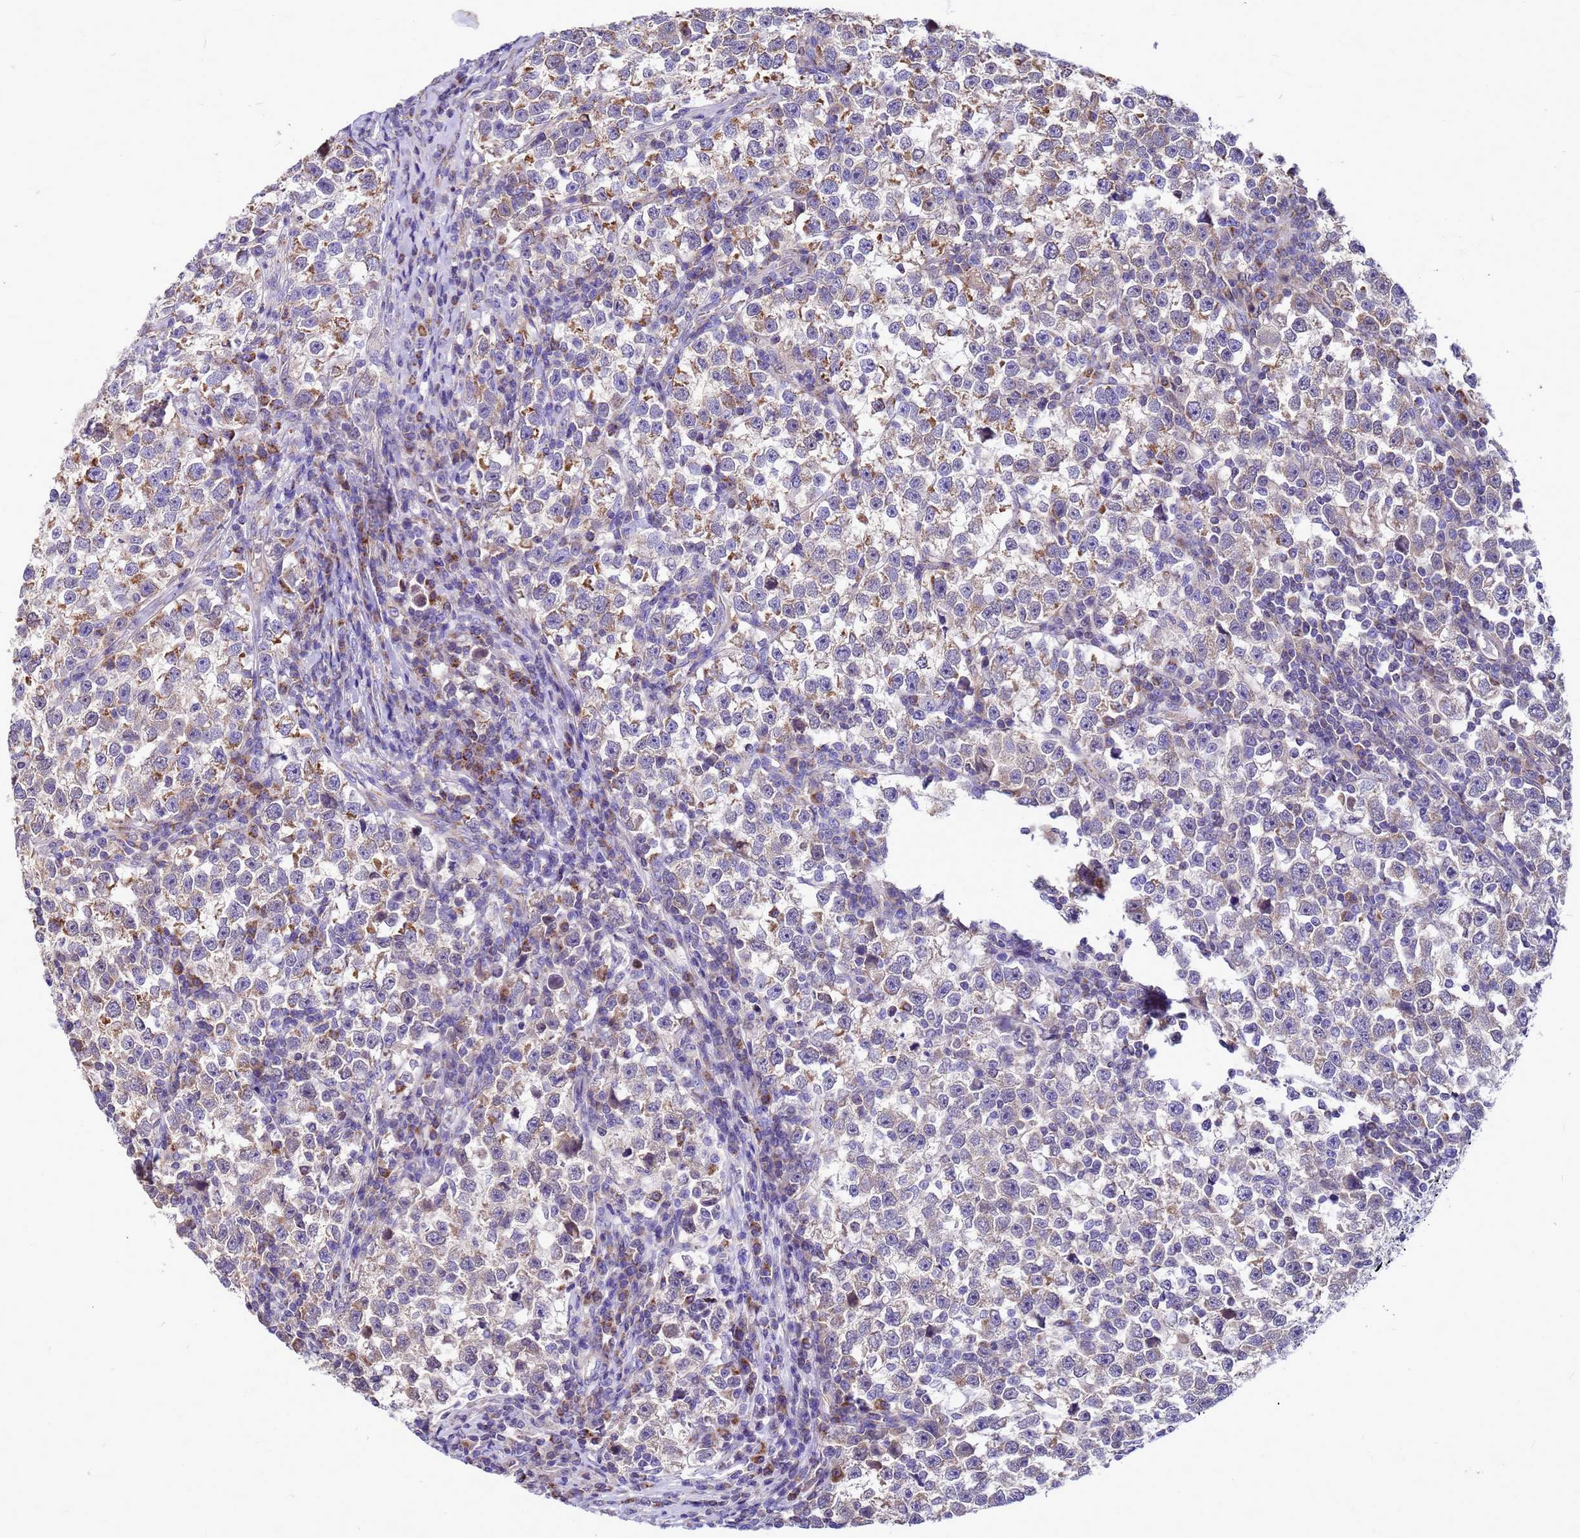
{"staining": {"intensity": "moderate", "quantity": "25%-75%", "location": "cytoplasmic/membranous"}, "tissue": "testis cancer", "cell_type": "Tumor cells", "image_type": "cancer", "snomed": [{"axis": "morphology", "description": "Normal tissue, NOS"}, {"axis": "morphology", "description": "Seminoma, NOS"}, {"axis": "topography", "description": "Testis"}], "caption": "A high-resolution photomicrograph shows IHC staining of testis cancer (seminoma), which demonstrates moderate cytoplasmic/membranous staining in about 25%-75% of tumor cells.", "gene": "CMC4", "patient": {"sex": "male", "age": 43}}